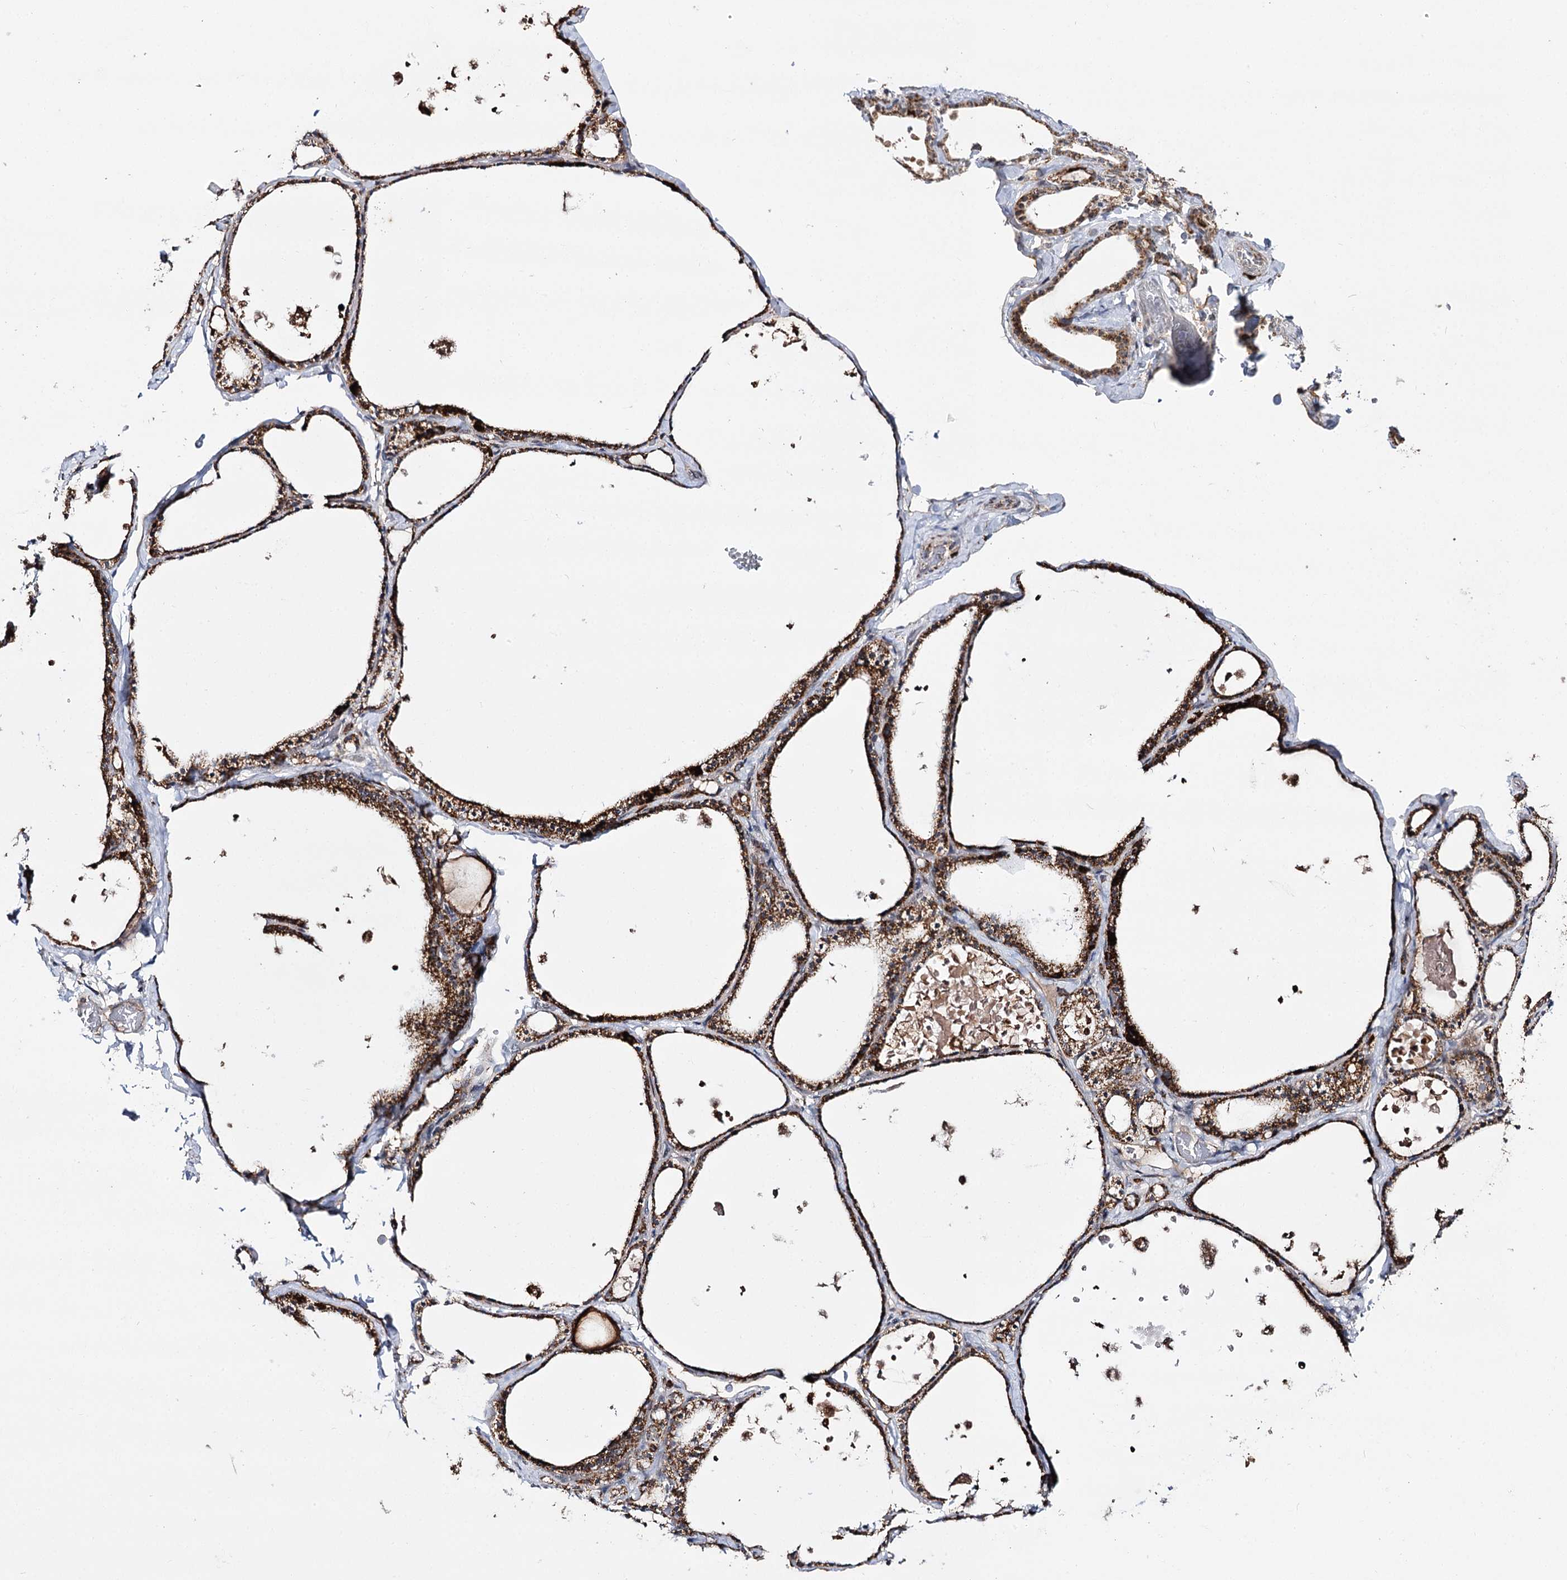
{"staining": {"intensity": "strong", "quantity": ">75%", "location": "cytoplasmic/membranous"}, "tissue": "thyroid gland", "cell_type": "Glandular cells", "image_type": "normal", "snomed": [{"axis": "morphology", "description": "Normal tissue, NOS"}, {"axis": "topography", "description": "Thyroid gland"}], "caption": "Protein staining of normal thyroid gland exhibits strong cytoplasmic/membranous expression in about >75% of glandular cells.", "gene": "CBR4", "patient": {"sex": "male", "age": 56}}